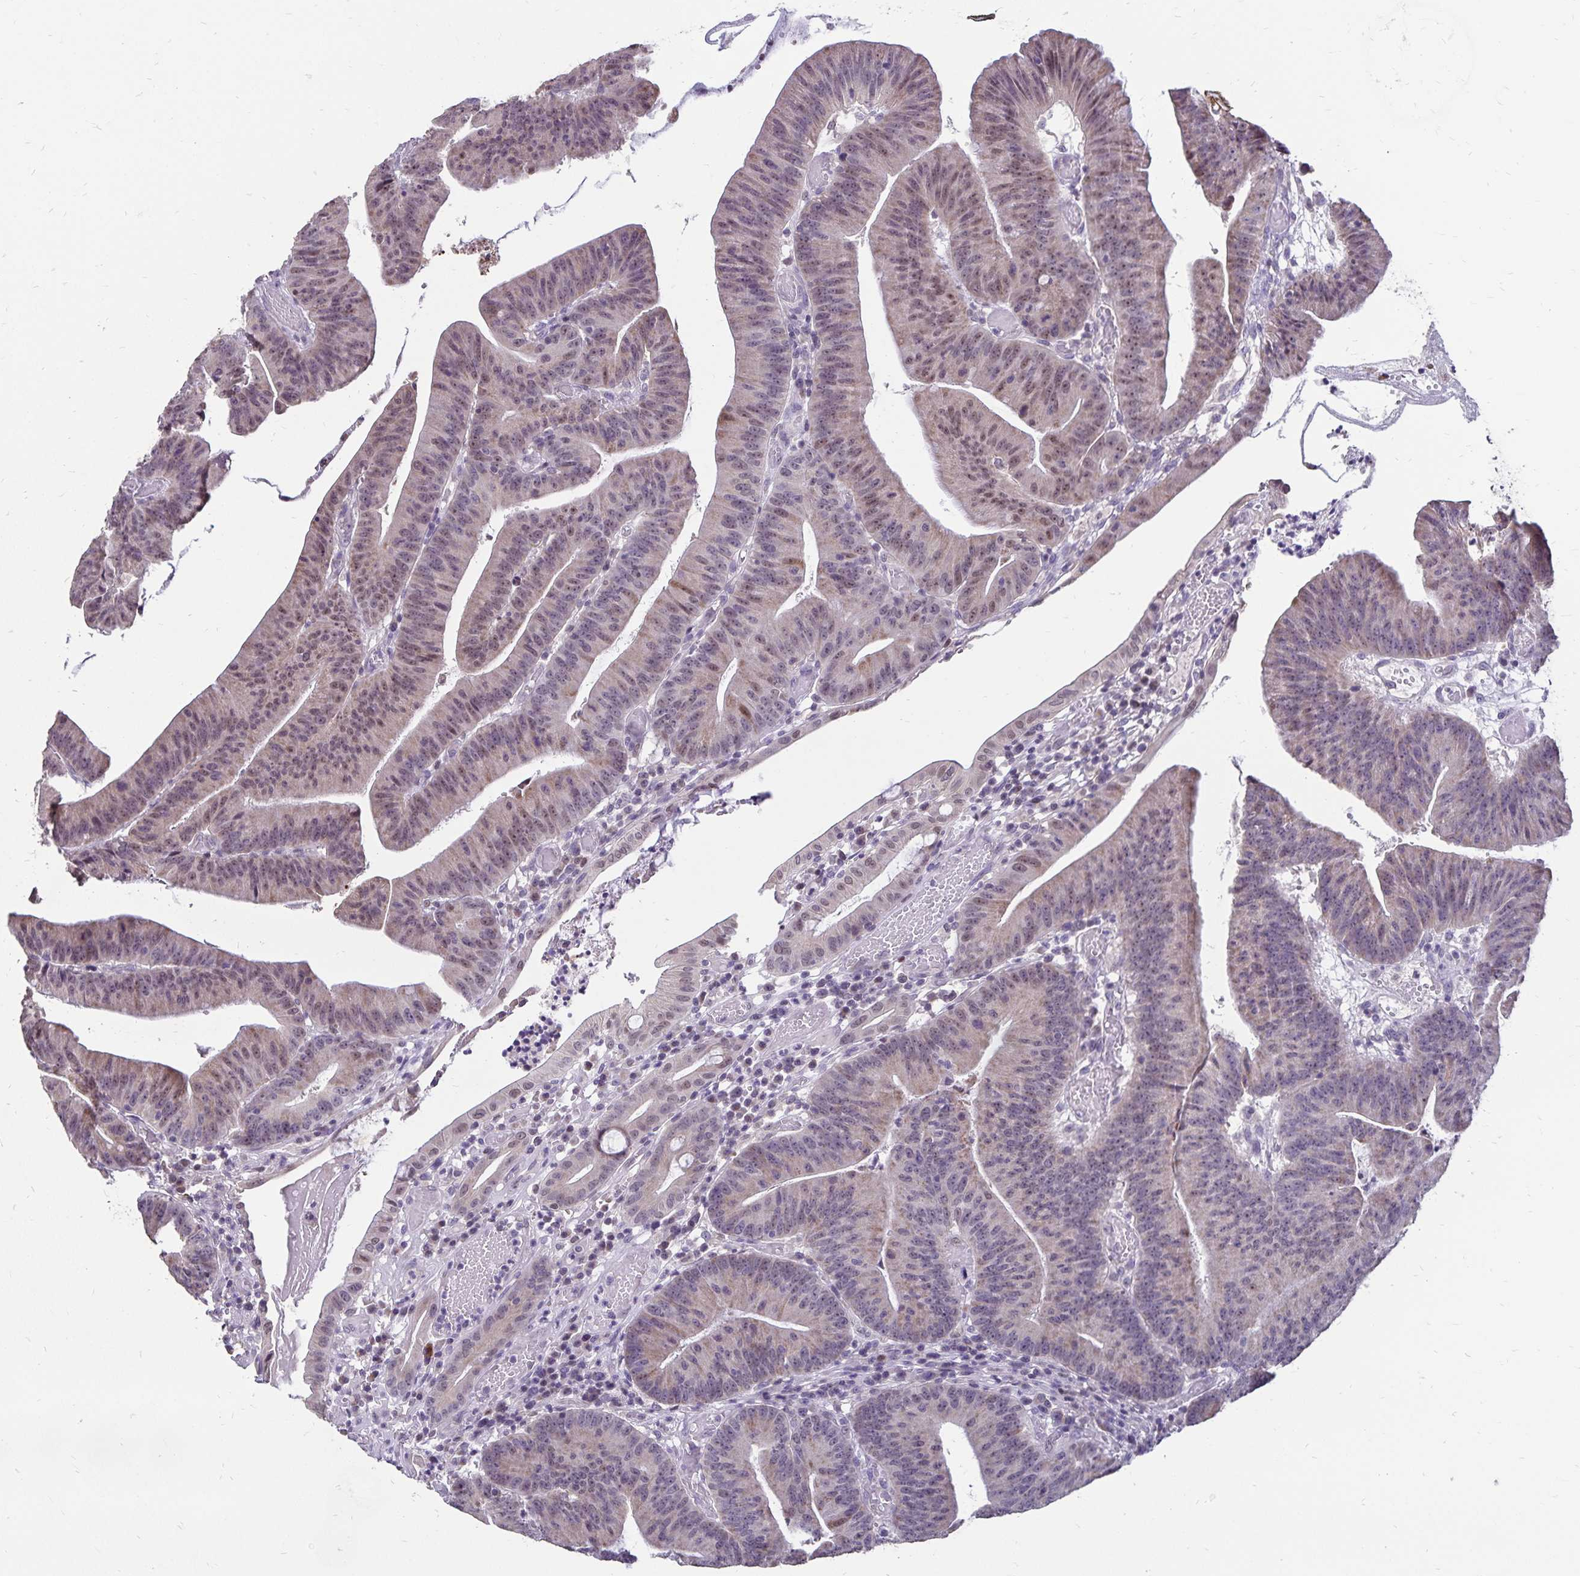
{"staining": {"intensity": "weak", "quantity": "<25%", "location": "nuclear"}, "tissue": "colorectal cancer", "cell_type": "Tumor cells", "image_type": "cancer", "snomed": [{"axis": "morphology", "description": "Adenocarcinoma, NOS"}, {"axis": "topography", "description": "Colon"}], "caption": "Protein analysis of colorectal cancer reveals no significant expression in tumor cells. (DAB (3,3'-diaminobenzidine) immunohistochemistry (IHC) with hematoxylin counter stain).", "gene": "POLB", "patient": {"sex": "female", "age": 78}}